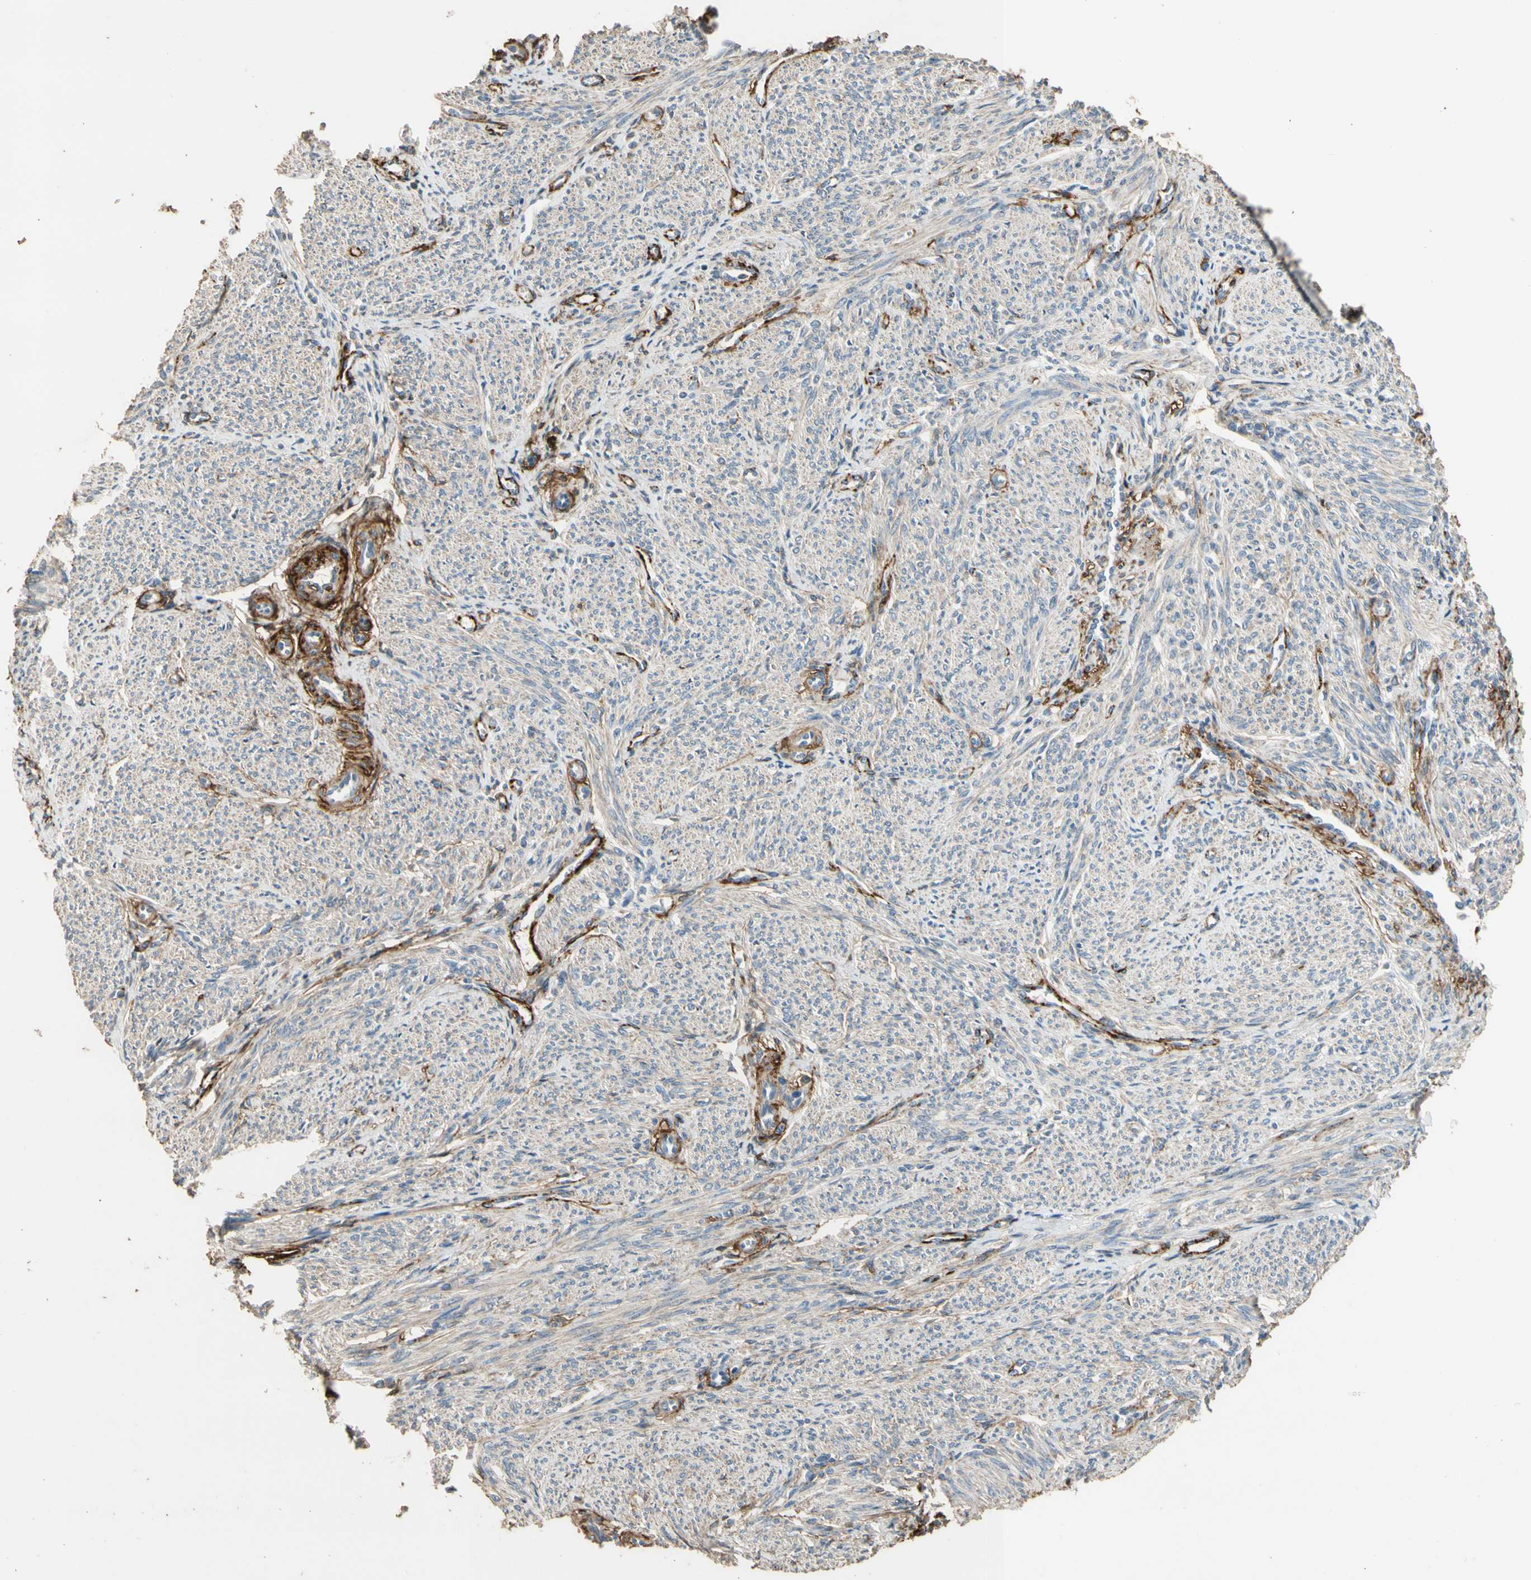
{"staining": {"intensity": "weak", "quantity": ">75%", "location": "cytoplasmic/membranous"}, "tissue": "smooth muscle", "cell_type": "Smooth muscle cells", "image_type": "normal", "snomed": [{"axis": "morphology", "description": "Normal tissue, NOS"}, {"axis": "topography", "description": "Smooth muscle"}], "caption": "Immunohistochemistry (IHC) photomicrograph of unremarkable smooth muscle: human smooth muscle stained using IHC displays low levels of weak protein expression localized specifically in the cytoplasmic/membranous of smooth muscle cells, appearing as a cytoplasmic/membranous brown color.", "gene": "SUSD2", "patient": {"sex": "female", "age": 65}}